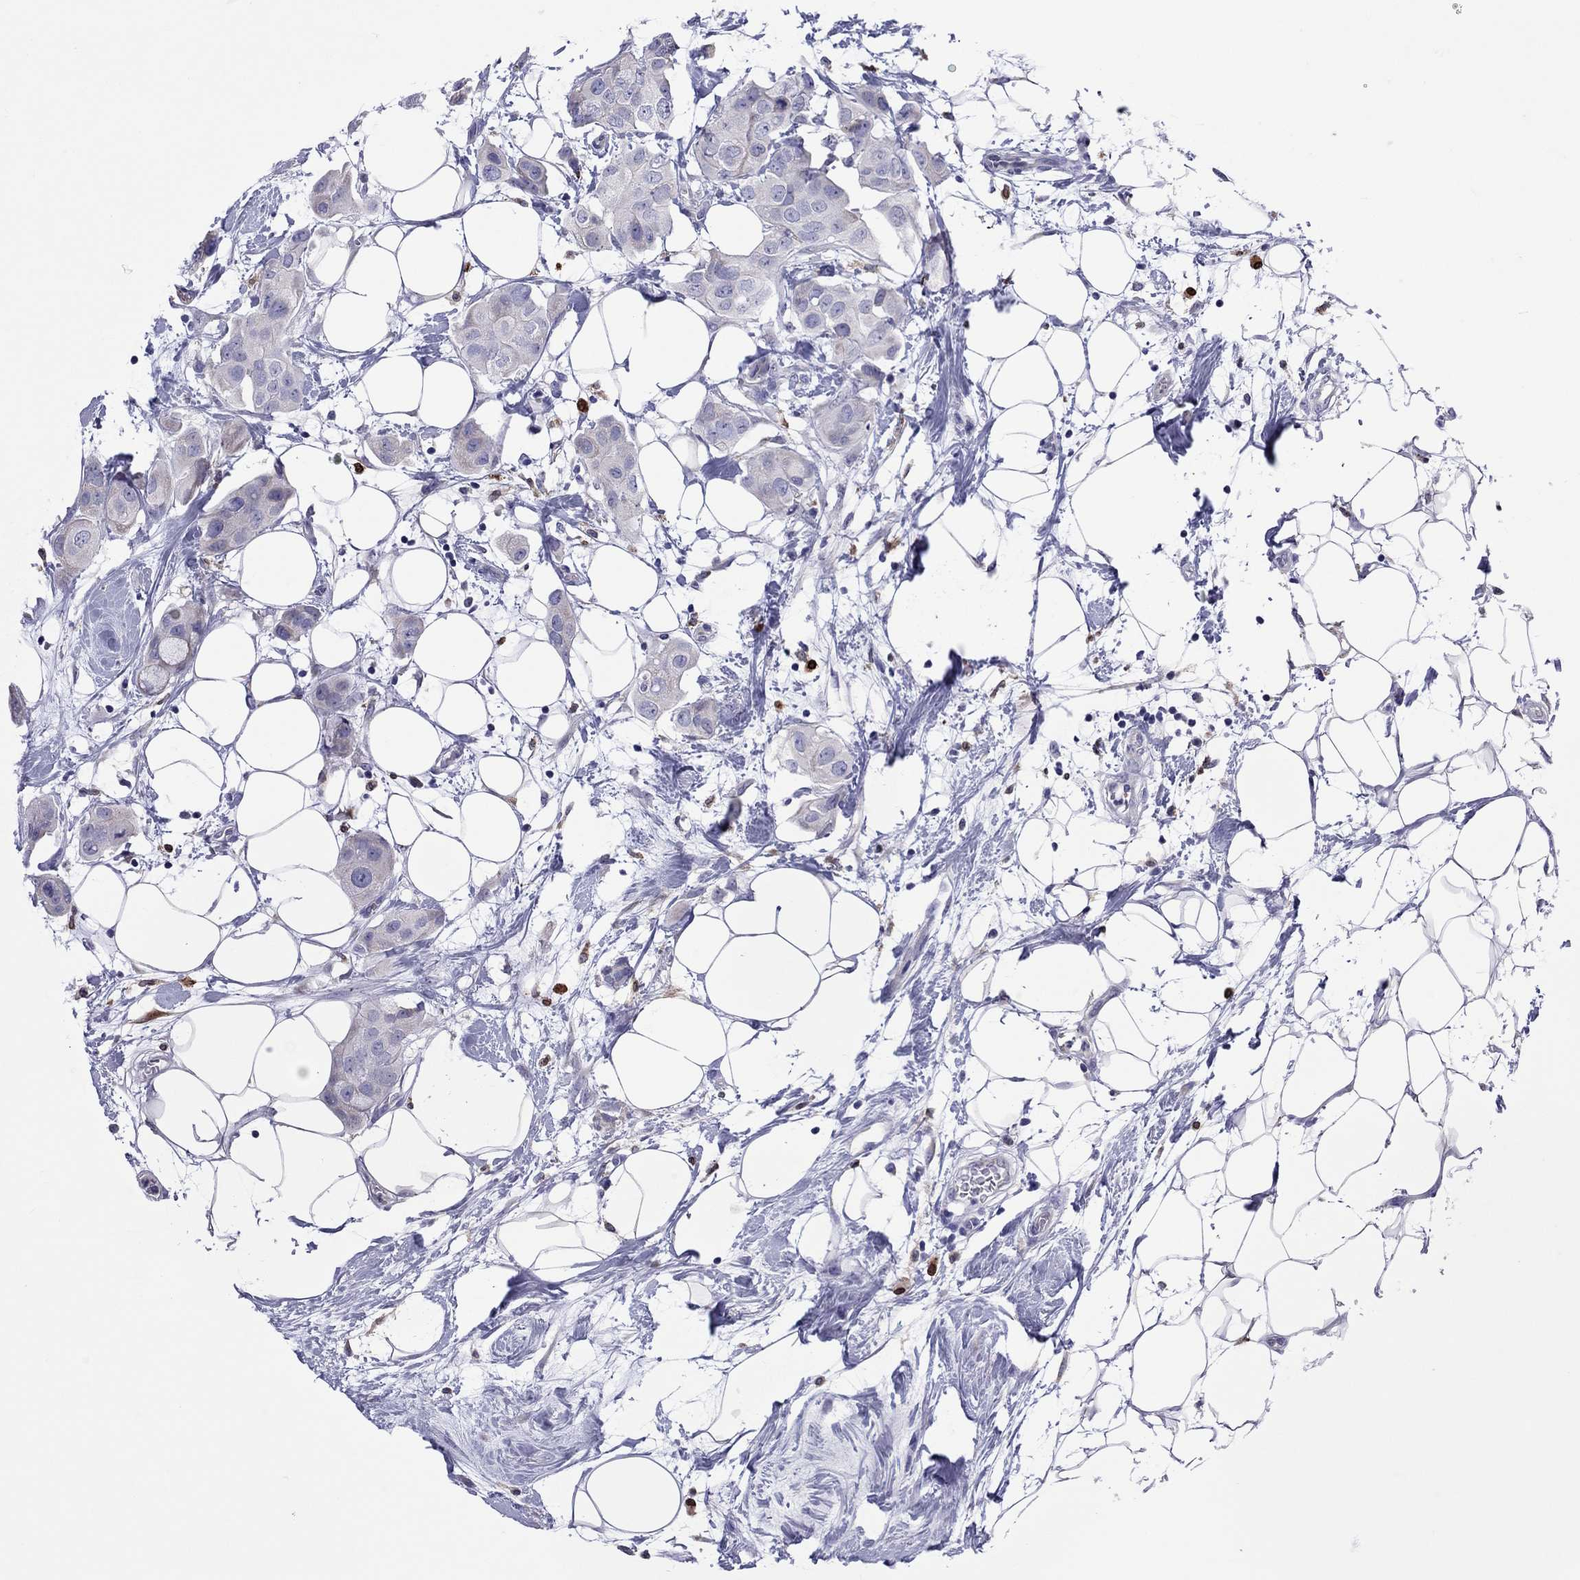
{"staining": {"intensity": "negative", "quantity": "none", "location": "none"}, "tissue": "breast cancer", "cell_type": "Tumor cells", "image_type": "cancer", "snomed": [{"axis": "morphology", "description": "Normal tissue, NOS"}, {"axis": "morphology", "description": "Duct carcinoma"}, {"axis": "topography", "description": "Breast"}], "caption": "IHC histopathology image of breast invasive ductal carcinoma stained for a protein (brown), which exhibits no expression in tumor cells.", "gene": "ADORA2A", "patient": {"sex": "female", "age": 40}}